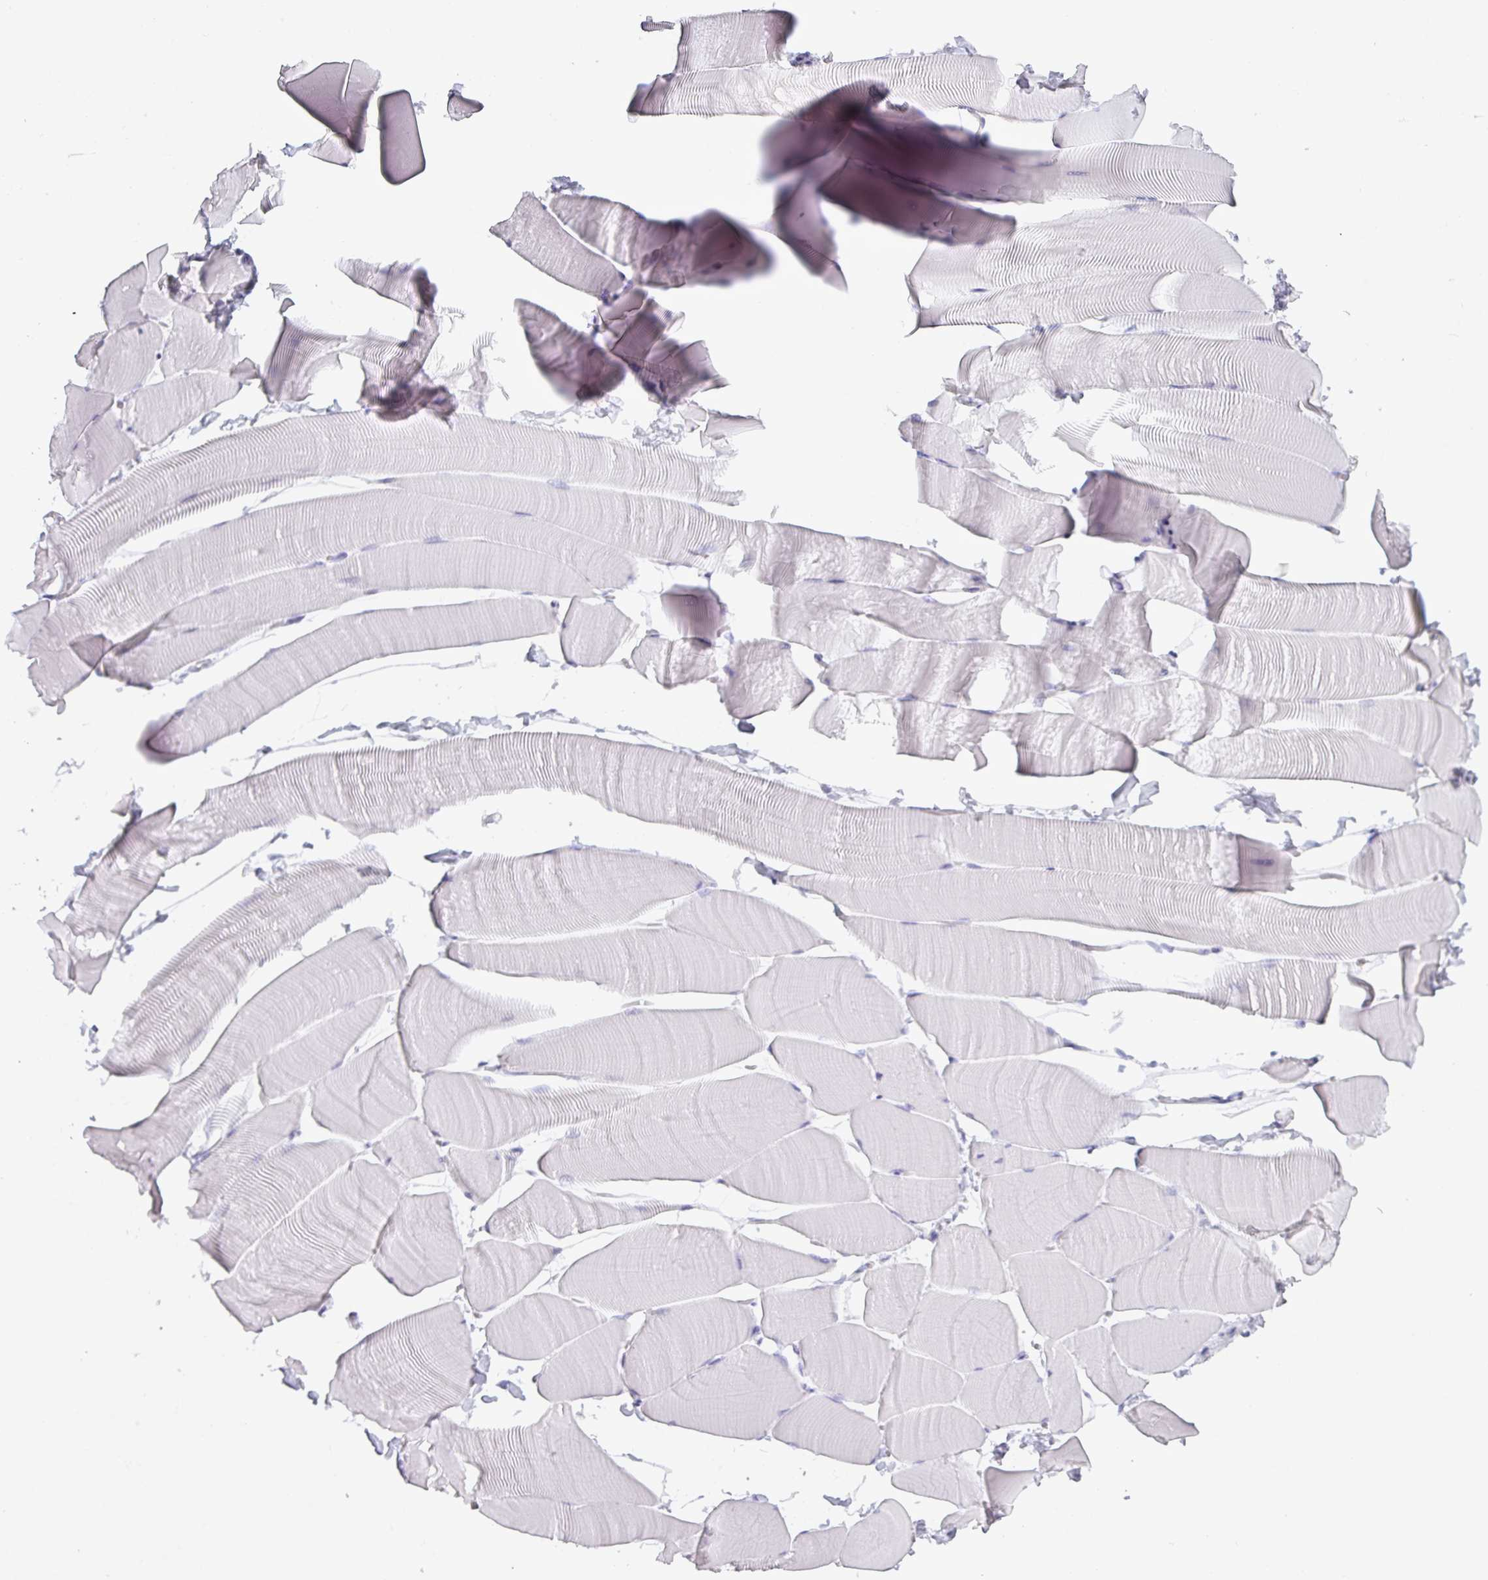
{"staining": {"intensity": "negative", "quantity": "none", "location": "none"}, "tissue": "skeletal muscle", "cell_type": "Myocytes", "image_type": "normal", "snomed": [{"axis": "morphology", "description": "Normal tissue, NOS"}, {"axis": "topography", "description": "Skeletal muscle"}], "caption": "DAB (3,3'-diaminobenzidine) immunohistochemical staining of benign human skeletal muscle shows no significant staining in myocytes.", "gene": "PGA3", "patient": {"sex": "male", "age": 25}}